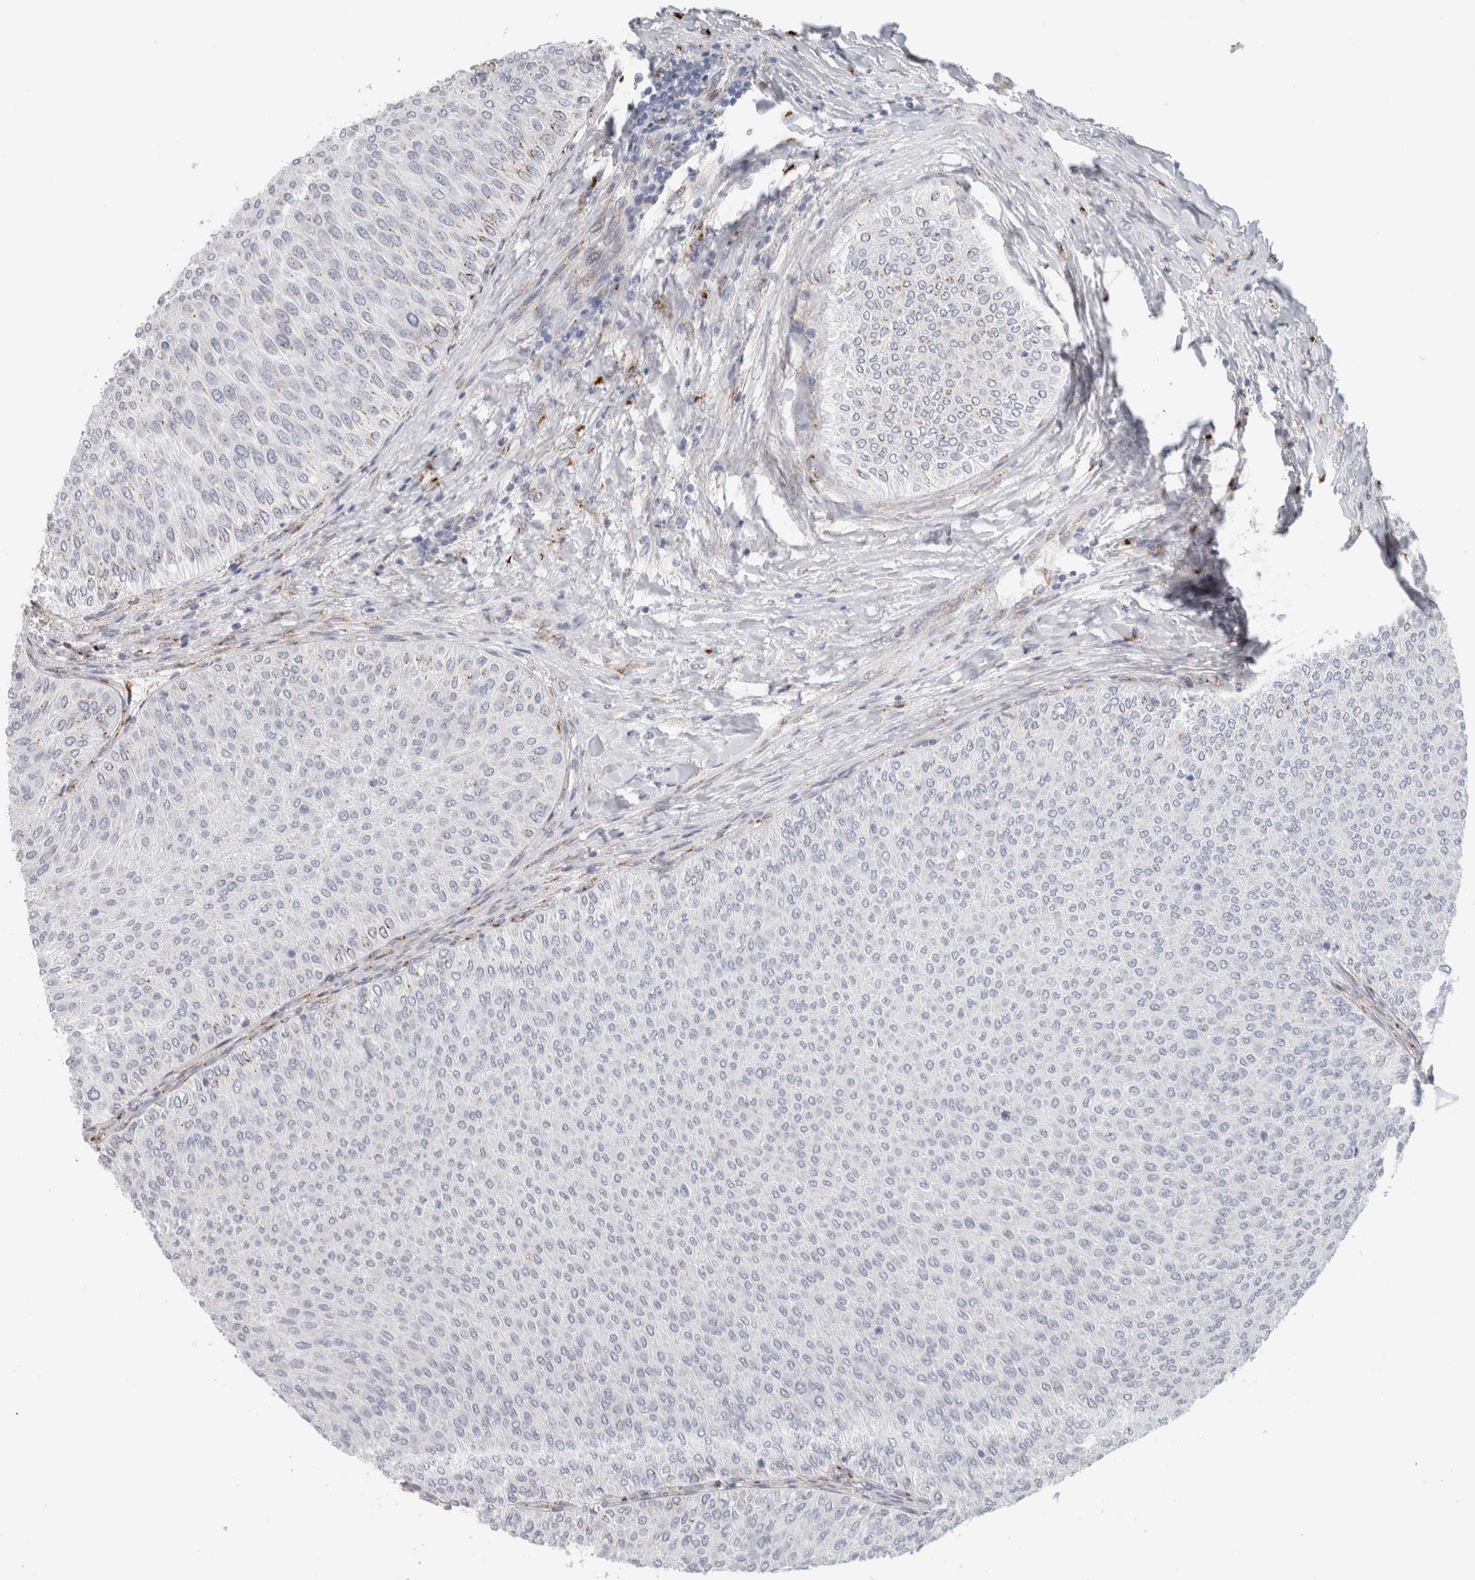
{"staining": {"intensity": "weak", "quantity": "<25%", "location": "cytoplasmic/membranous"}, "tissue": "urothelial cancer", "cell_type": "Tumor cells", "image_type": "cancer", "snomed": [{"axis": "morphology", "description": "Urothelial carcinoma, Low grade"}, {"axis": "topography", "description": "Urinary bladder"}], "caption": "Immunohistochemical staining of human urothelial cancer displays no significant expression in tumor cells.", "gene": "MCFD2", "patient": {"sex": "male", "age": 78}}